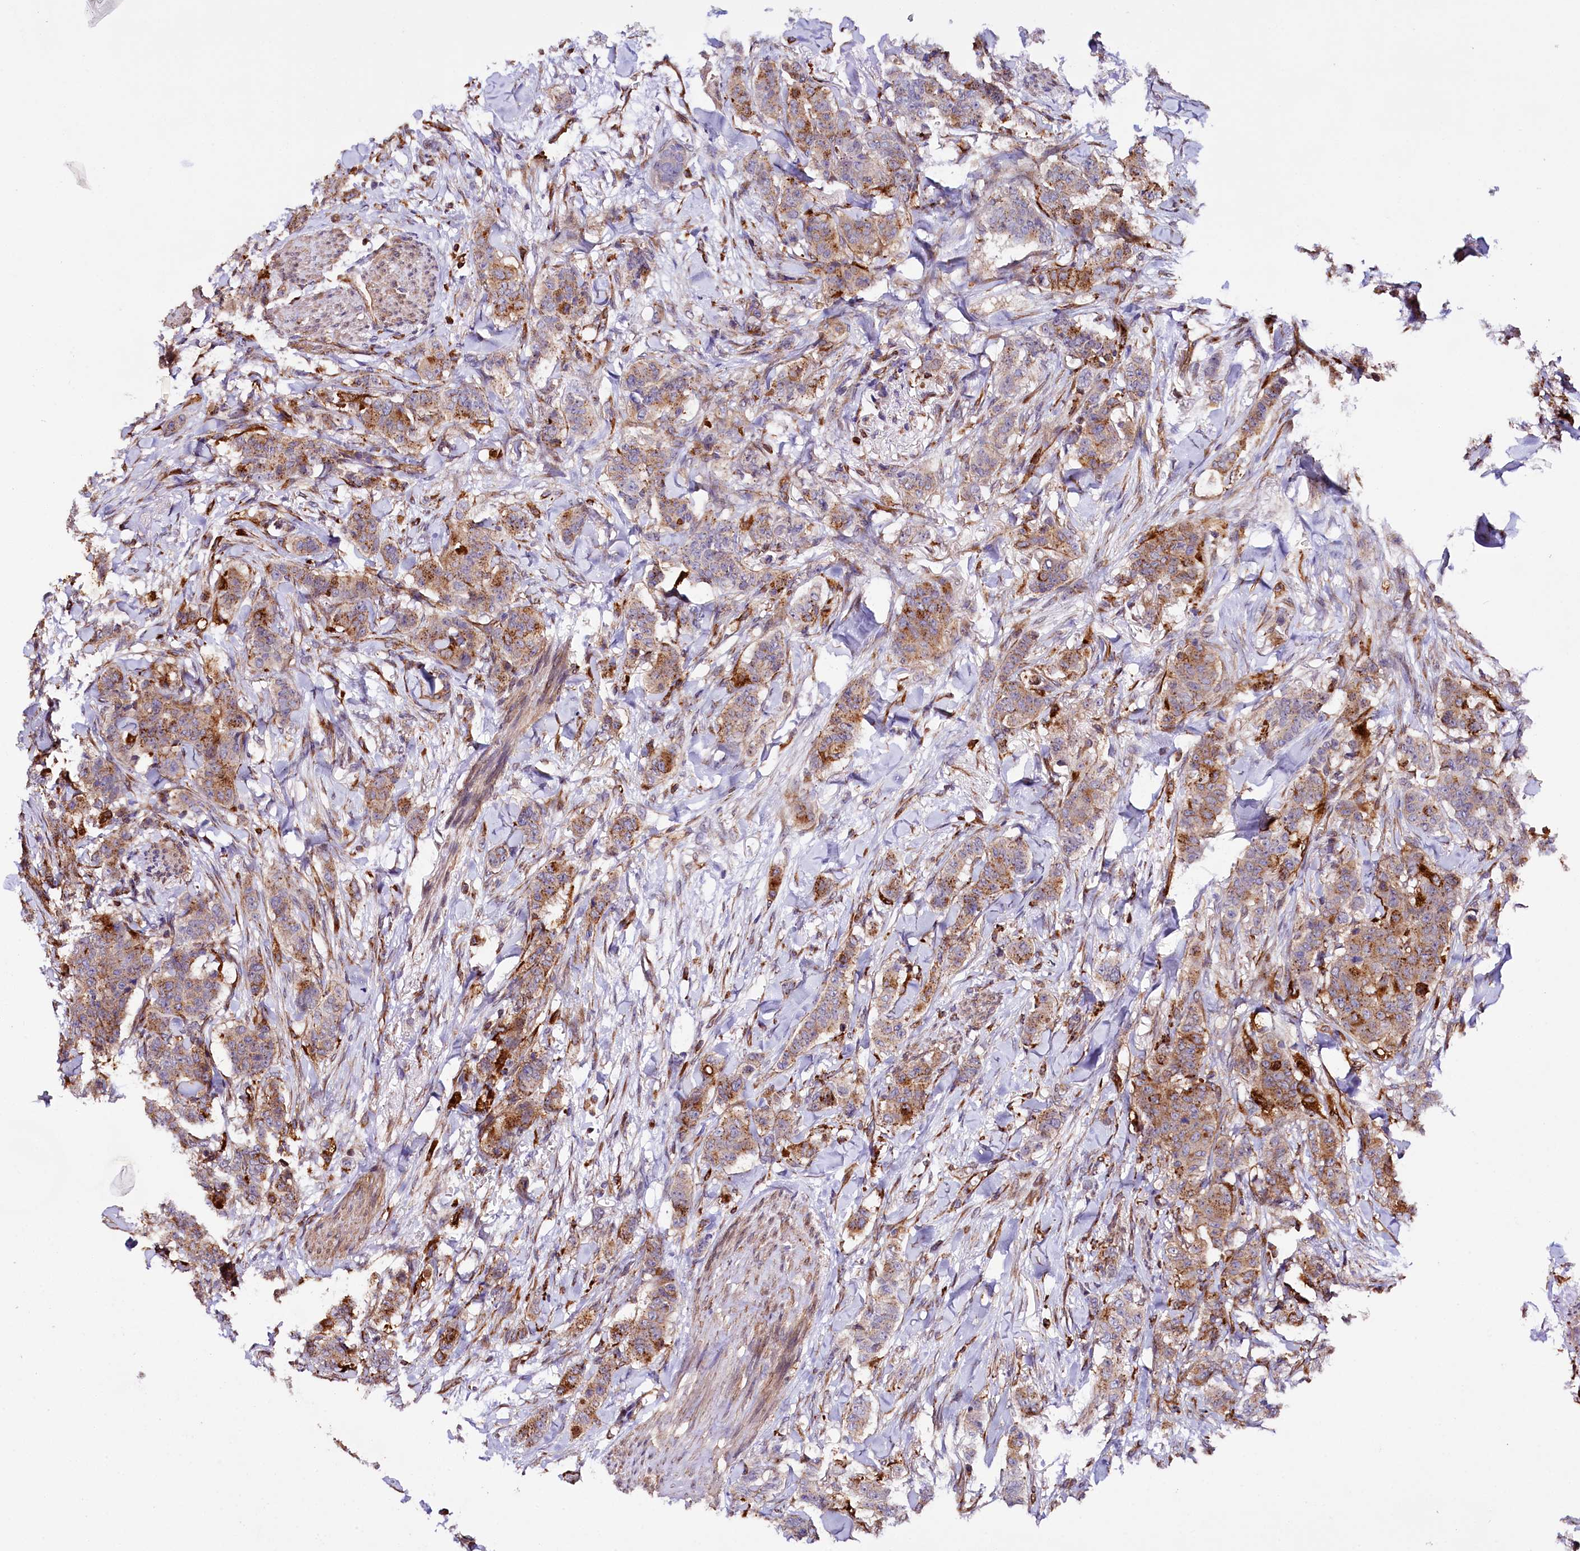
{"staining": {"intensity": "moderate", "quantity": ">75%", "location": "cytoplasmic/membranous"}, "tissue": "breast cancer", "cell_type": "Tumor cells", "image_type": "cancer", "snomed": [{"axis": "morphology", "description": "Duct carcinoma"}, {"axis": "topography", "description": "Breast"}], "caption": "Protein staining shows moderate cytoplasmic/membranous staining in approximately >75% of tumor cells in breast cancer (intraductal carcinoma). (brown staining indicates protein expression, while blue staining denotes nuclei).", "gene": "TTC12", "patient": {"sex": "female", "age": 40}}